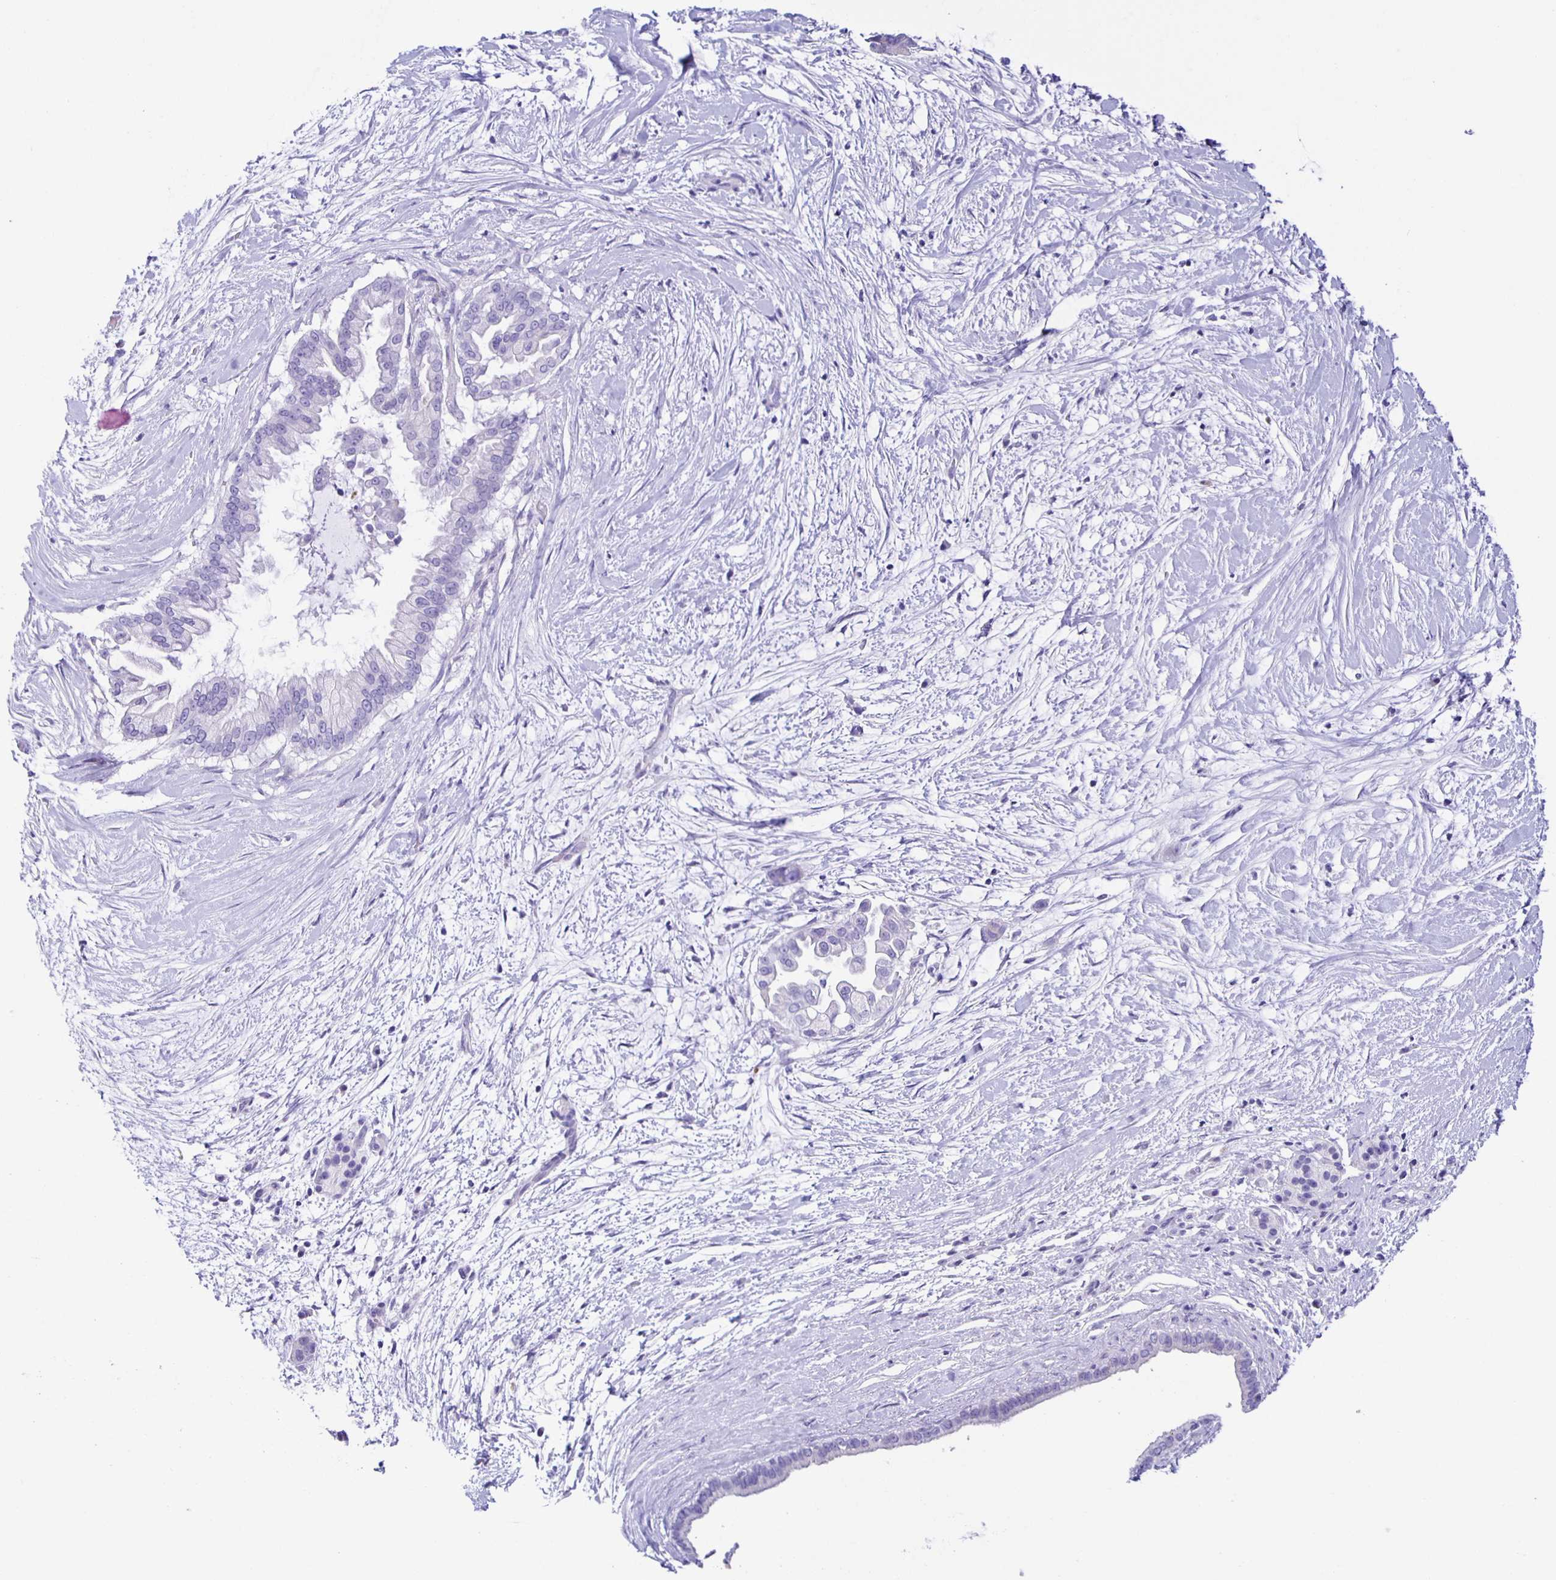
{"staining": {"intensity": "negative", "quantity": "none", "location": "none"}, "tissue": "pancreatic cancer", "cell_type": "Tumor cells", "image_type": "cancer", "snomed": [{"axis": "morphology", "description": "Adenocarcinoma, NOS"}, {"axis": "topography", "description": "Pancreas"}], "caption": "The IHC photomicrograph has no significant staining in tumor cells of adenocarcinoma (pancreatic) tissue.", "gene": "AQP6", "patient": {"sex": "female", "age": 69}}